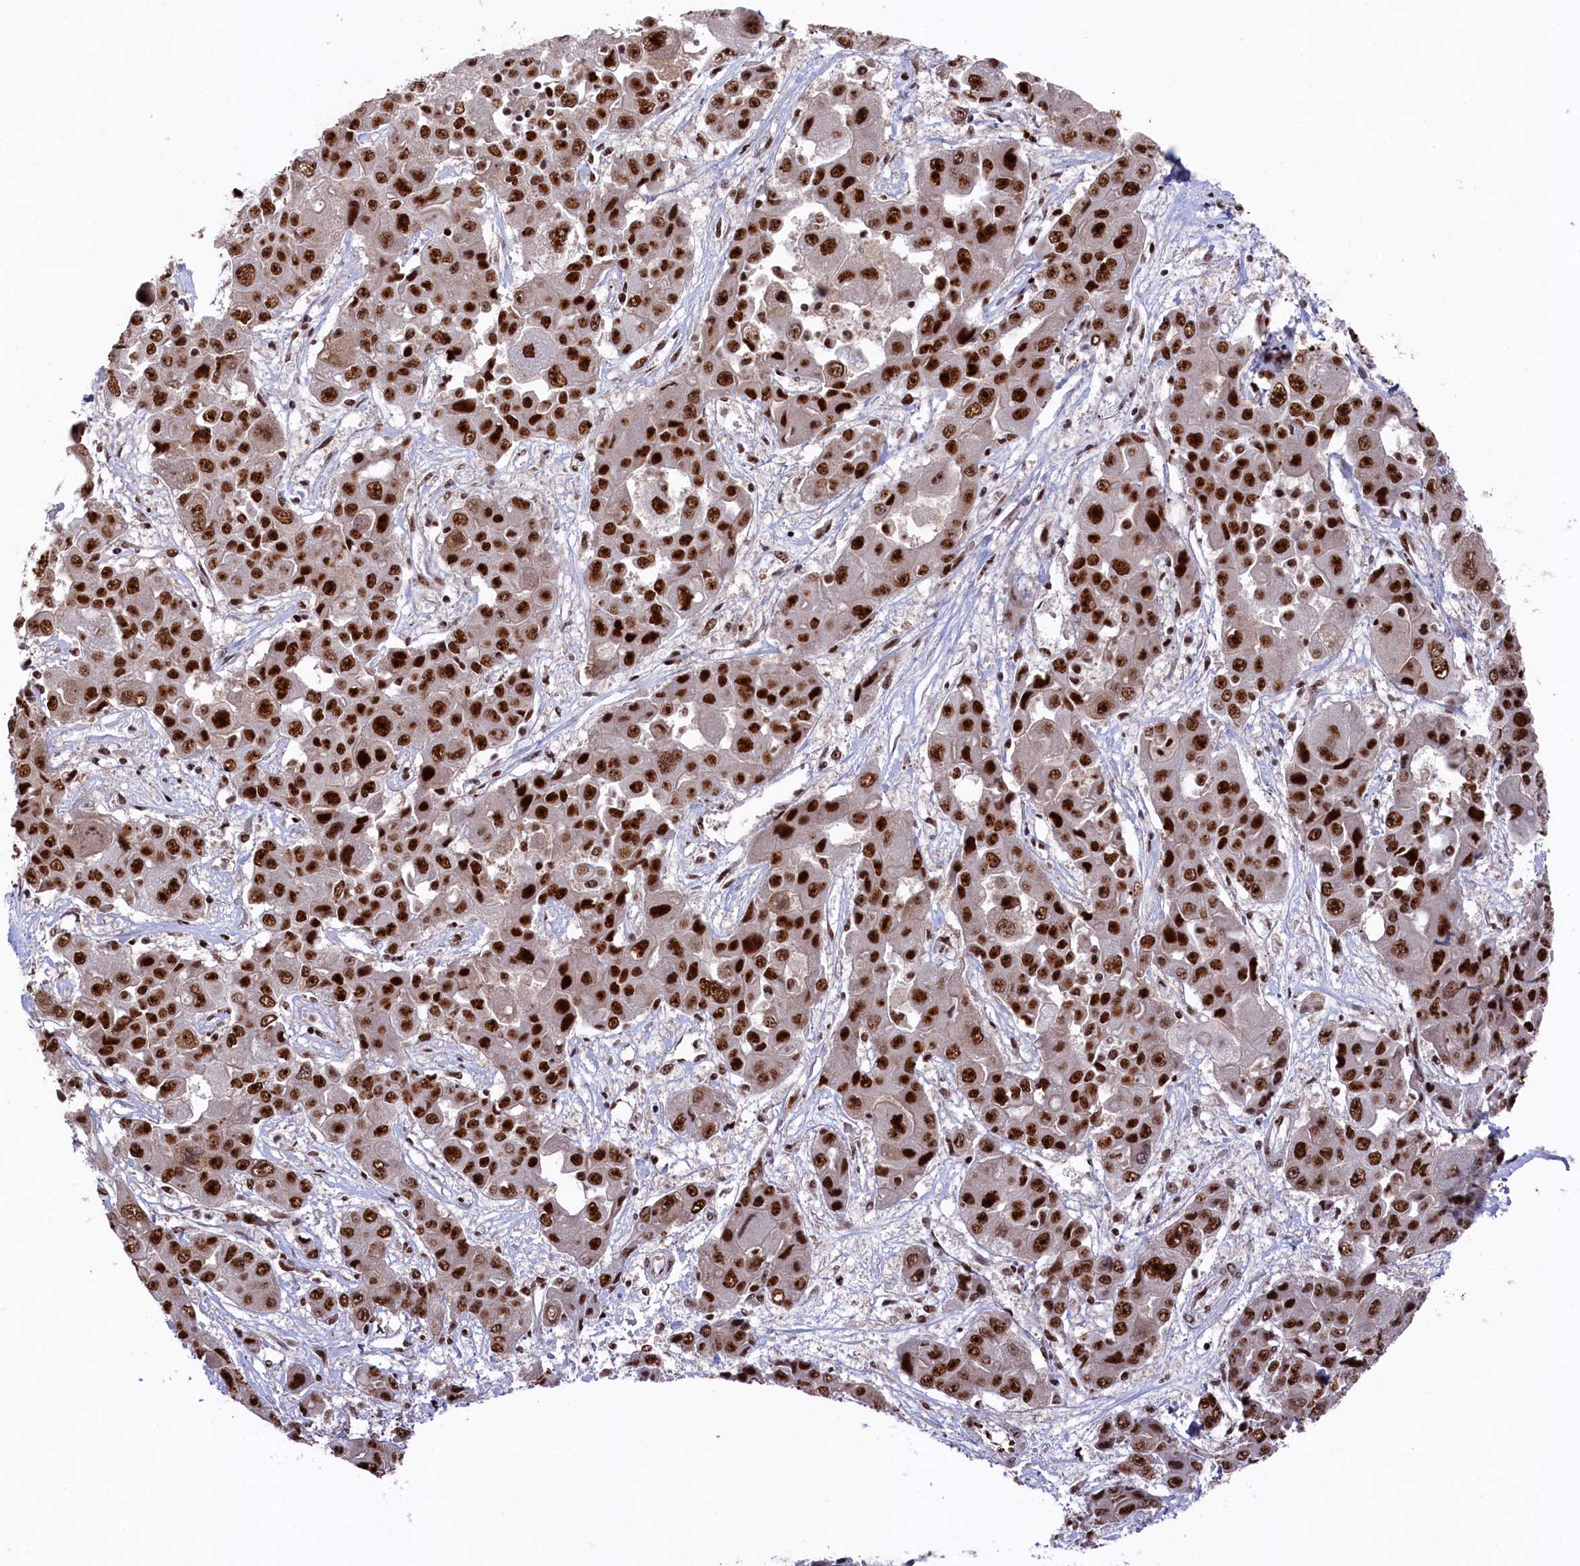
{"staining": {"intensity": "strong", "quantity": ">75%", "location": "nuclear"}, "tissue": "liver cancer", "cell_type": "Tumor cells", "image_type": "cancer", "snomed": [{"axis": "morphology", "description": "Cholangiocarcinoma"}, {"axis": "topography", "description": "Liver"}], "caption": "Liver cancer (cholangiocarcinoma) tissue shows strong nuclear positivity in about >75% of tumor cells", "gene": "PRPF31", "patient": {"sex": "male", "age": 67}}